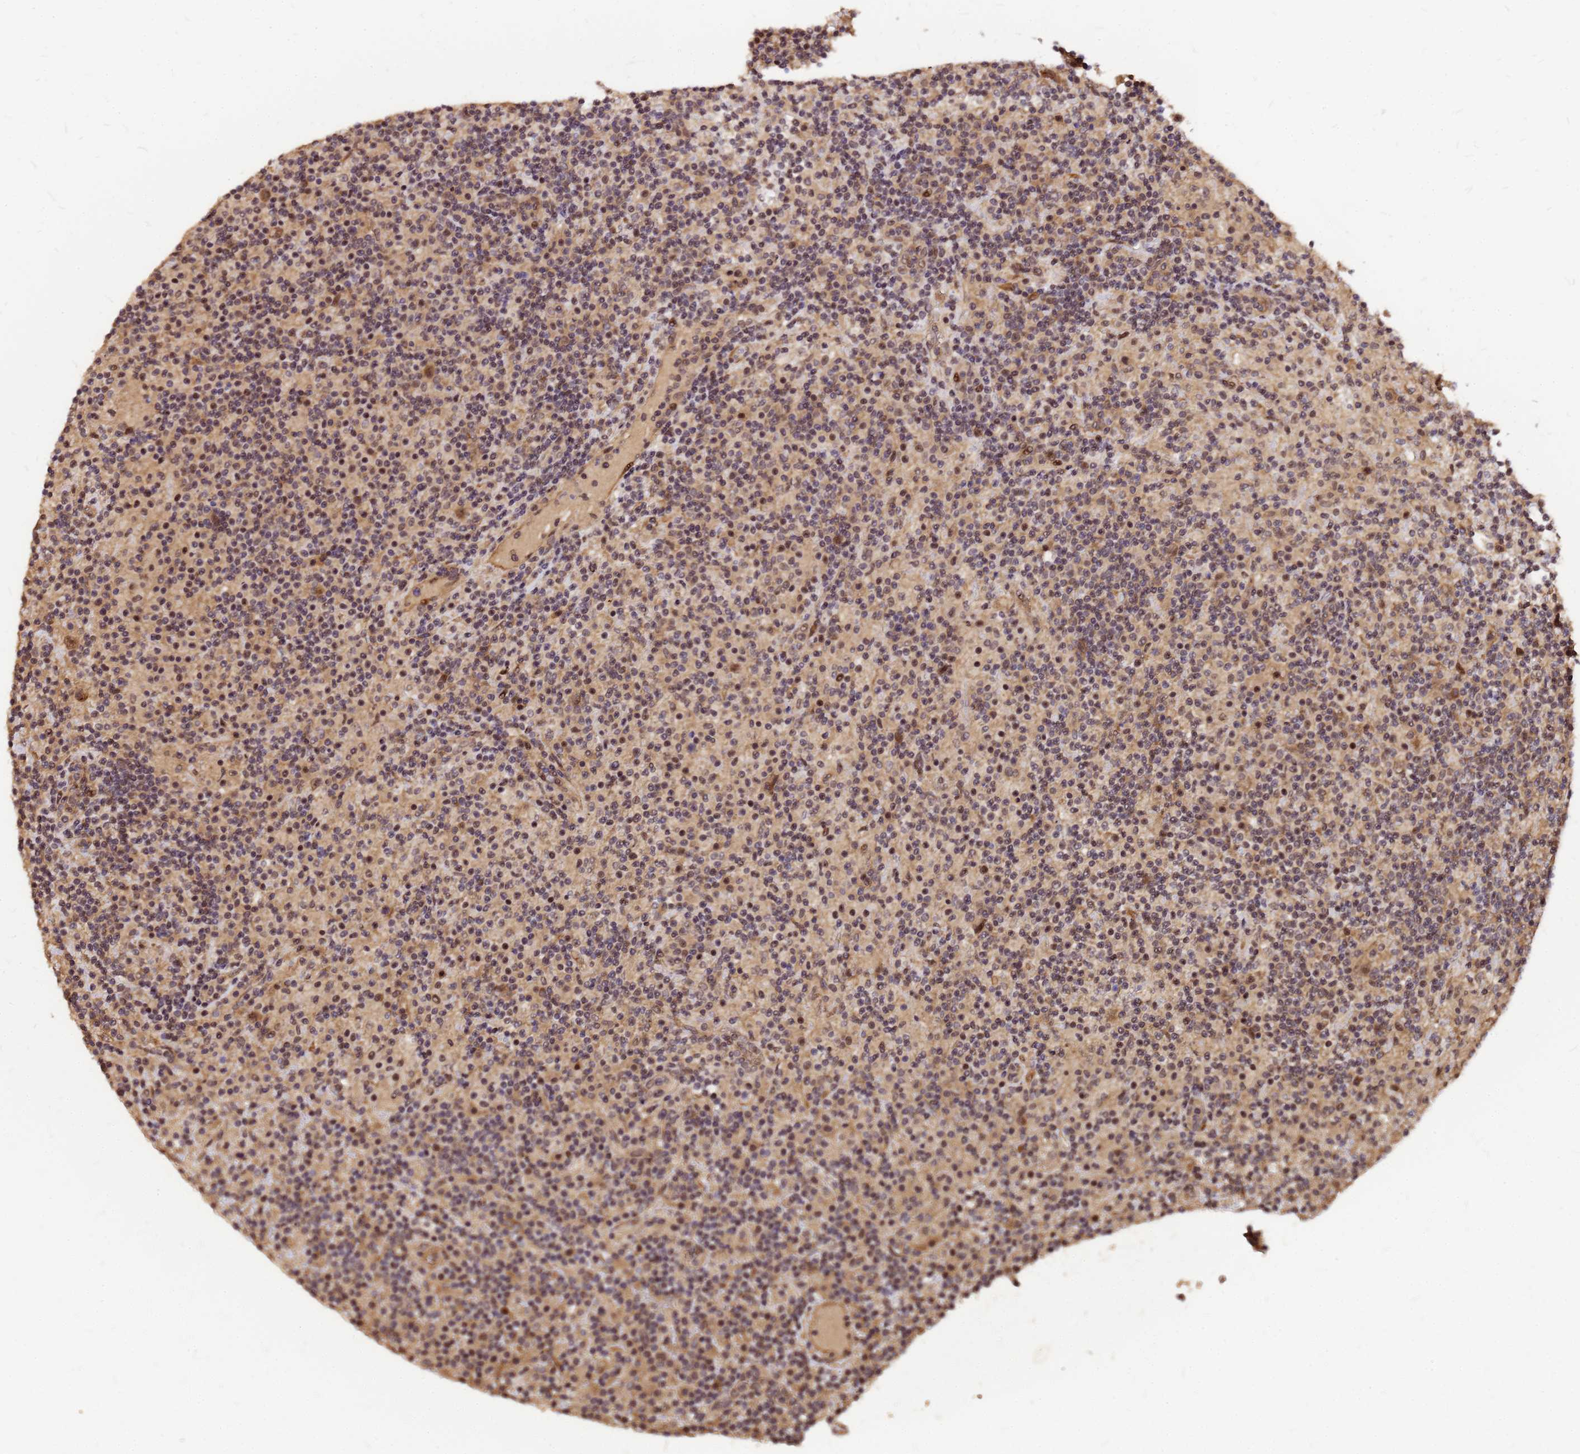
{"staining": {"intensity": "moderate", "quantity": ">75%", "location": "cytoplasmic/membranous,nuclear"}, "tissue": "lymphoma", "cell_type": "Tumor cells", "image_type": "cancer", "snomed": [{"axis": "morphology", "description": "Hodgkin's disease, NOS"}, {"axis": "topography", "description": "Lymph node"}], "caption": "A medium amount of moderate cytoplasmic/membranous and nuclear staining is present in approximately >75% of tumor cells in Hodgkin's disease tissue. (DAB (3,3'-diaminobenzidine) IHC, brown staining for protein, blue staining for nuclei).", "gene": "GPATCH8", "patient": {"sex": "male", "age": 70}}